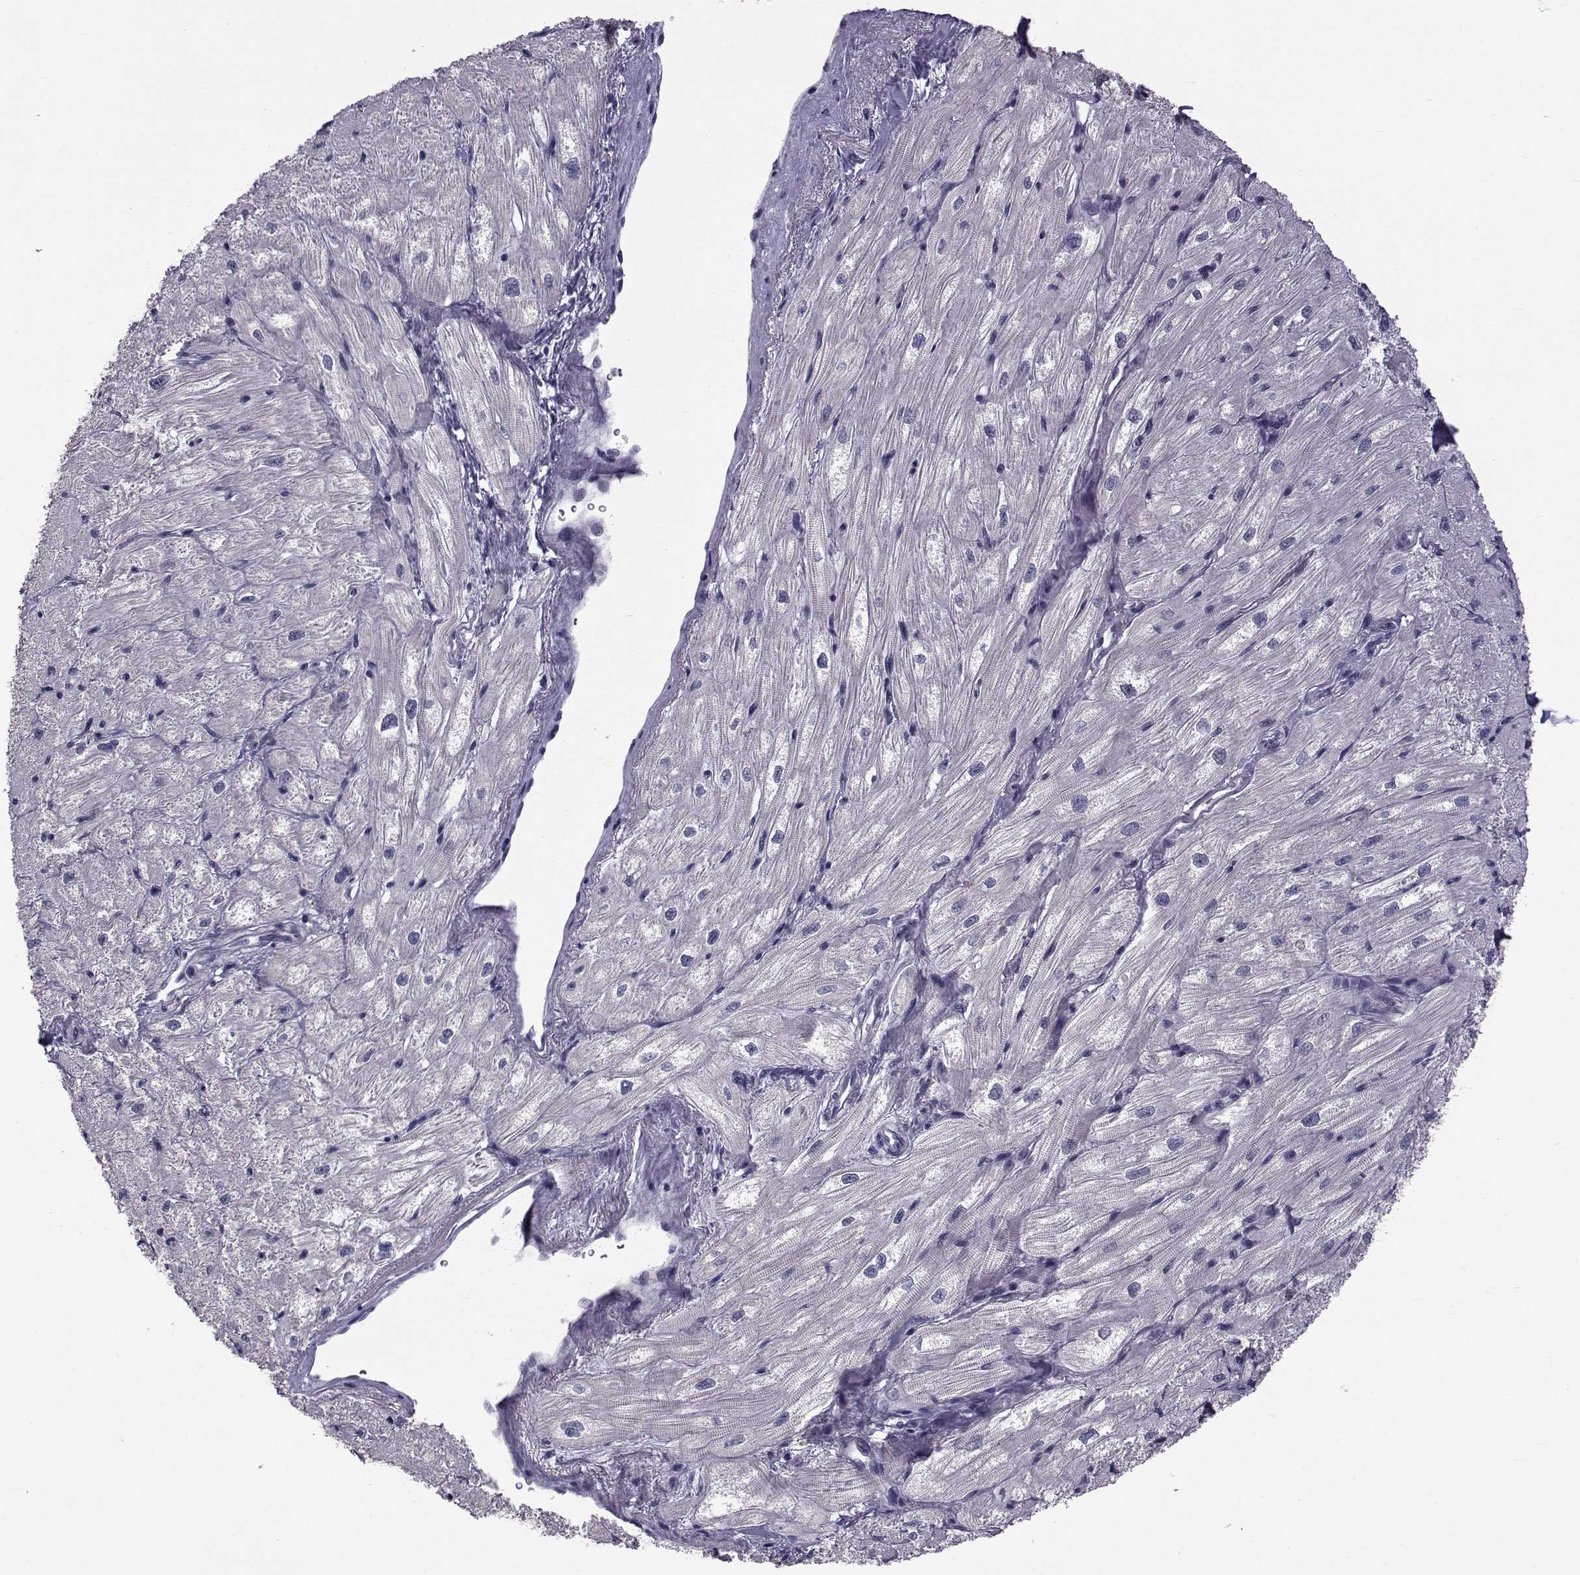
{"staining": {"intensity": "negative", "quantity": "none", "location": "none"}, "tissue": "heart muscle", "cell_type": "Cardiomyocytes", "image_type": "normal", "snomed": [{"axis": "morphology", "description": "Normal tissue, NOS"}, {"axis": "topography", "description": "Heart"}], "caption": "The image displays no significant expression in cardiomyocytes of heart muscle.", "gene": "TNFRSF11B", "patient": {"sex": "male", "age": 57}}